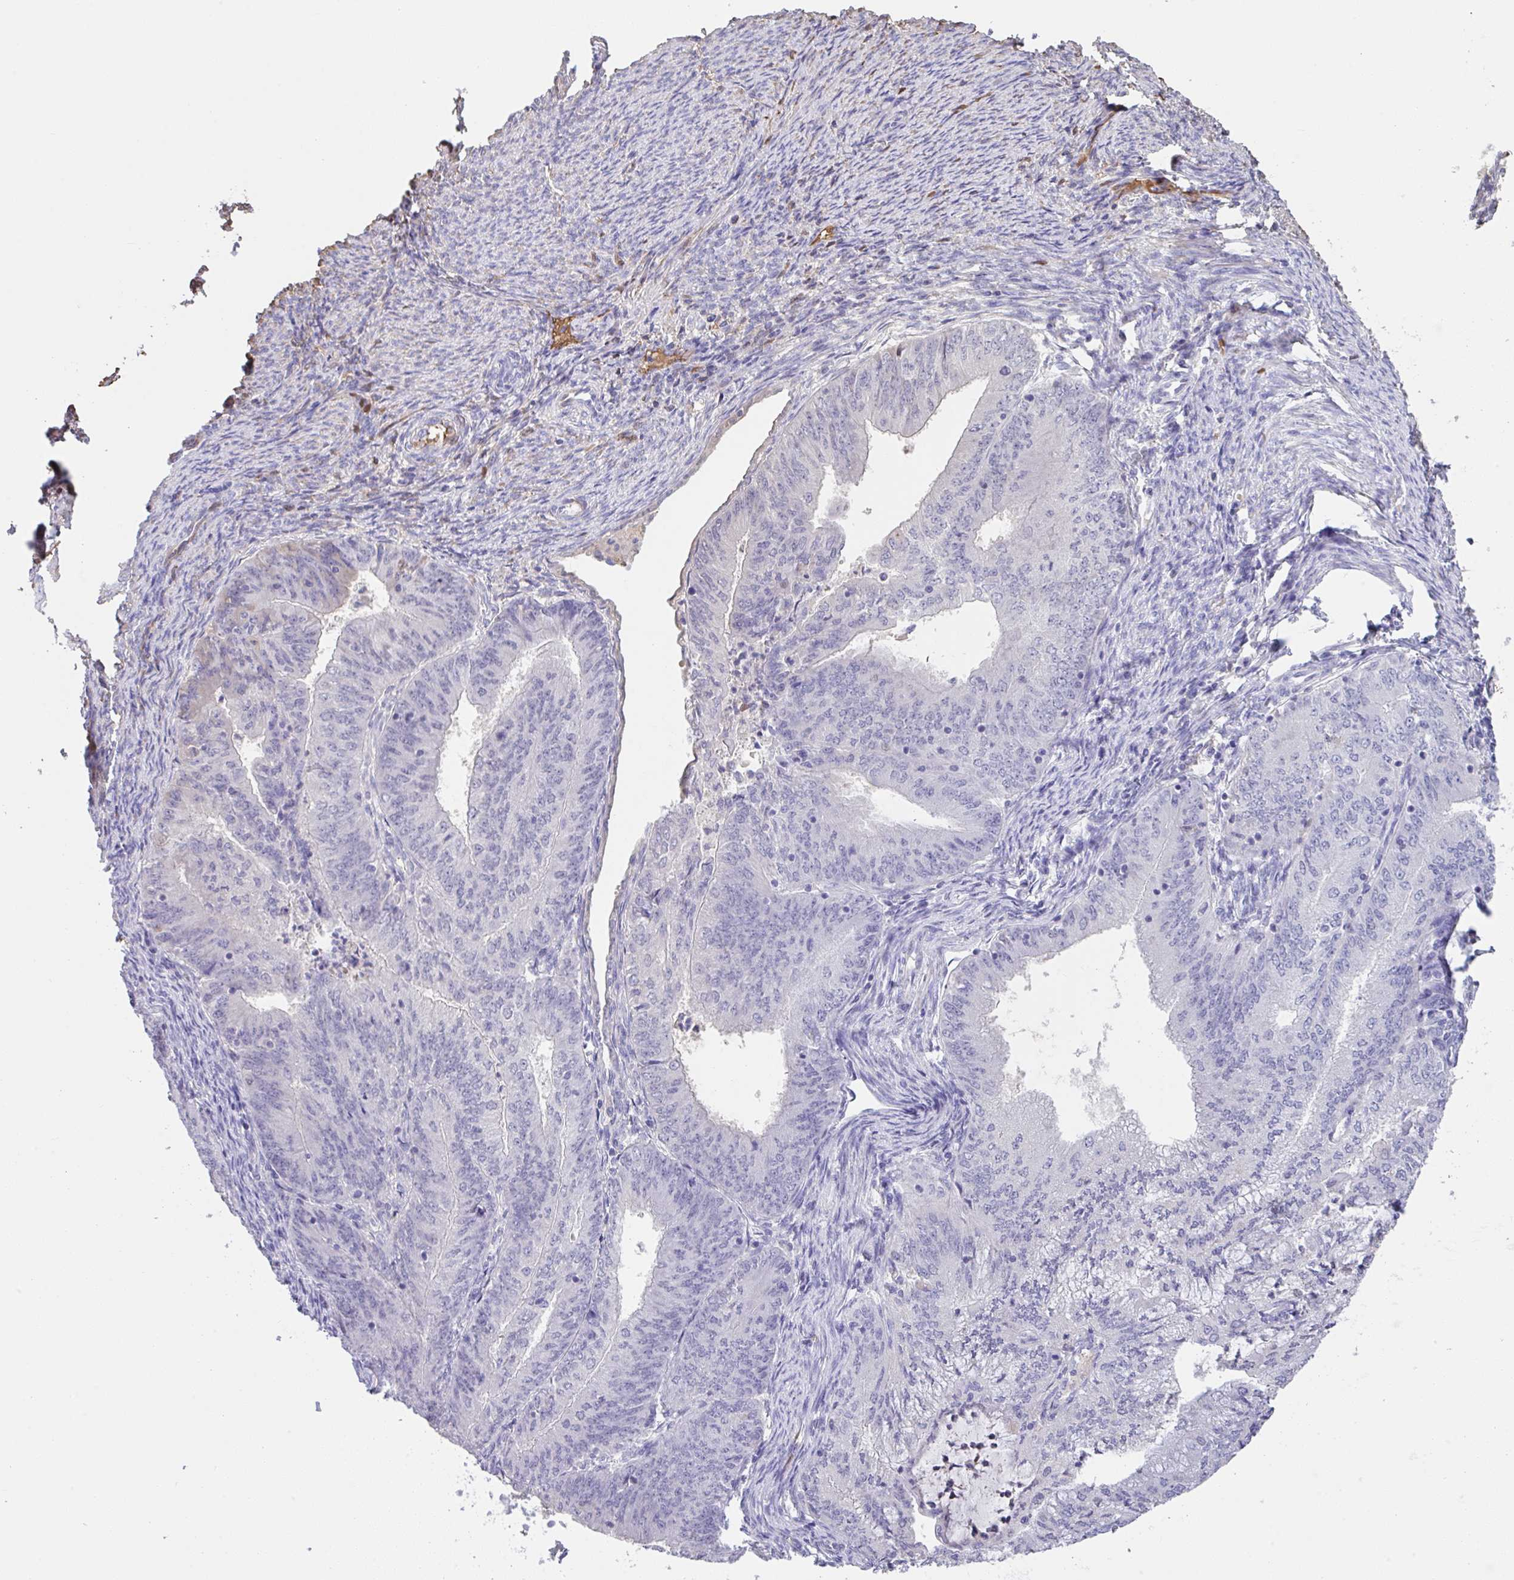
{"staining": {"intensity": "negative", "quantity": "none", "location": "none"}, "tissue": "endometrial cancer", "cell_type": "Tumor cells", "image_type": "cancer", "snomed": [{"axis": "morphology", "description": "Adenocarcinoma, NOS"}, {"axis": "topography", "description": "Endometrium"}], "caption": "Tumor cells are negative for protein expression in human endometrial cancer (adenocarcinoma). (DAB (3,3'-diaminobenzidine) IHC visualized using brightfield microscopy, high magnification).", "gene": "HOXC12", "patient": {"sex": "female", "age": 57}}